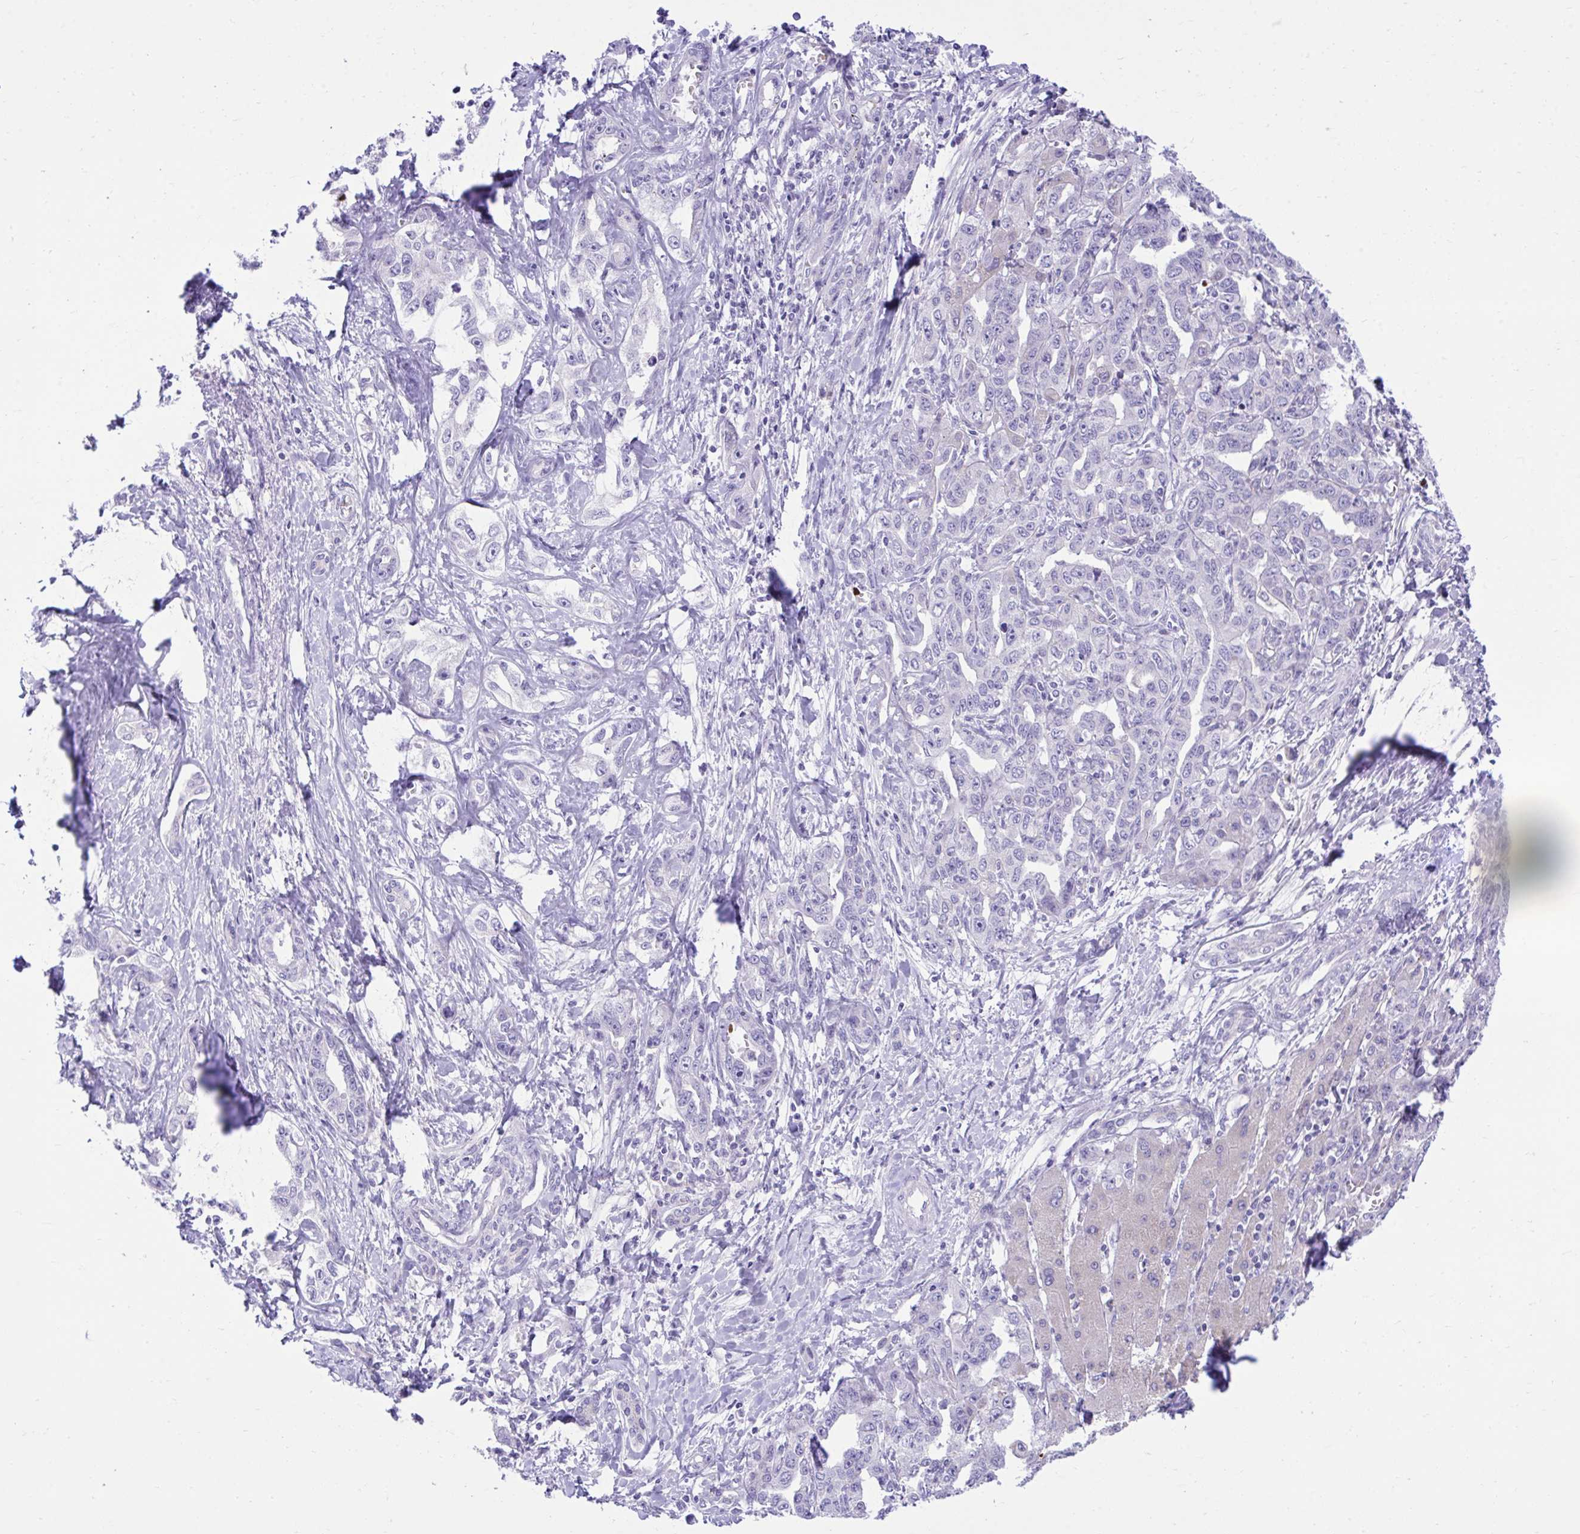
{"staining": {"intensity": "negative", "quantity": "none", "location": "none"}, "tissue": "liver cancer", "cell_type": "Tumor cells", "image_type": "cancer", "snomed": [{"axis": "morphology", "description": "Cholangiocarcinoma"}, {"axis": "topography", "description": "Liver"}], "caption": "The IHC image has no significant staining in tumor cells of cholangiocarcinoma (liver) tissue.", "gene": "PLEKHH1", "patient": {"sex": "male", "age": 59}}